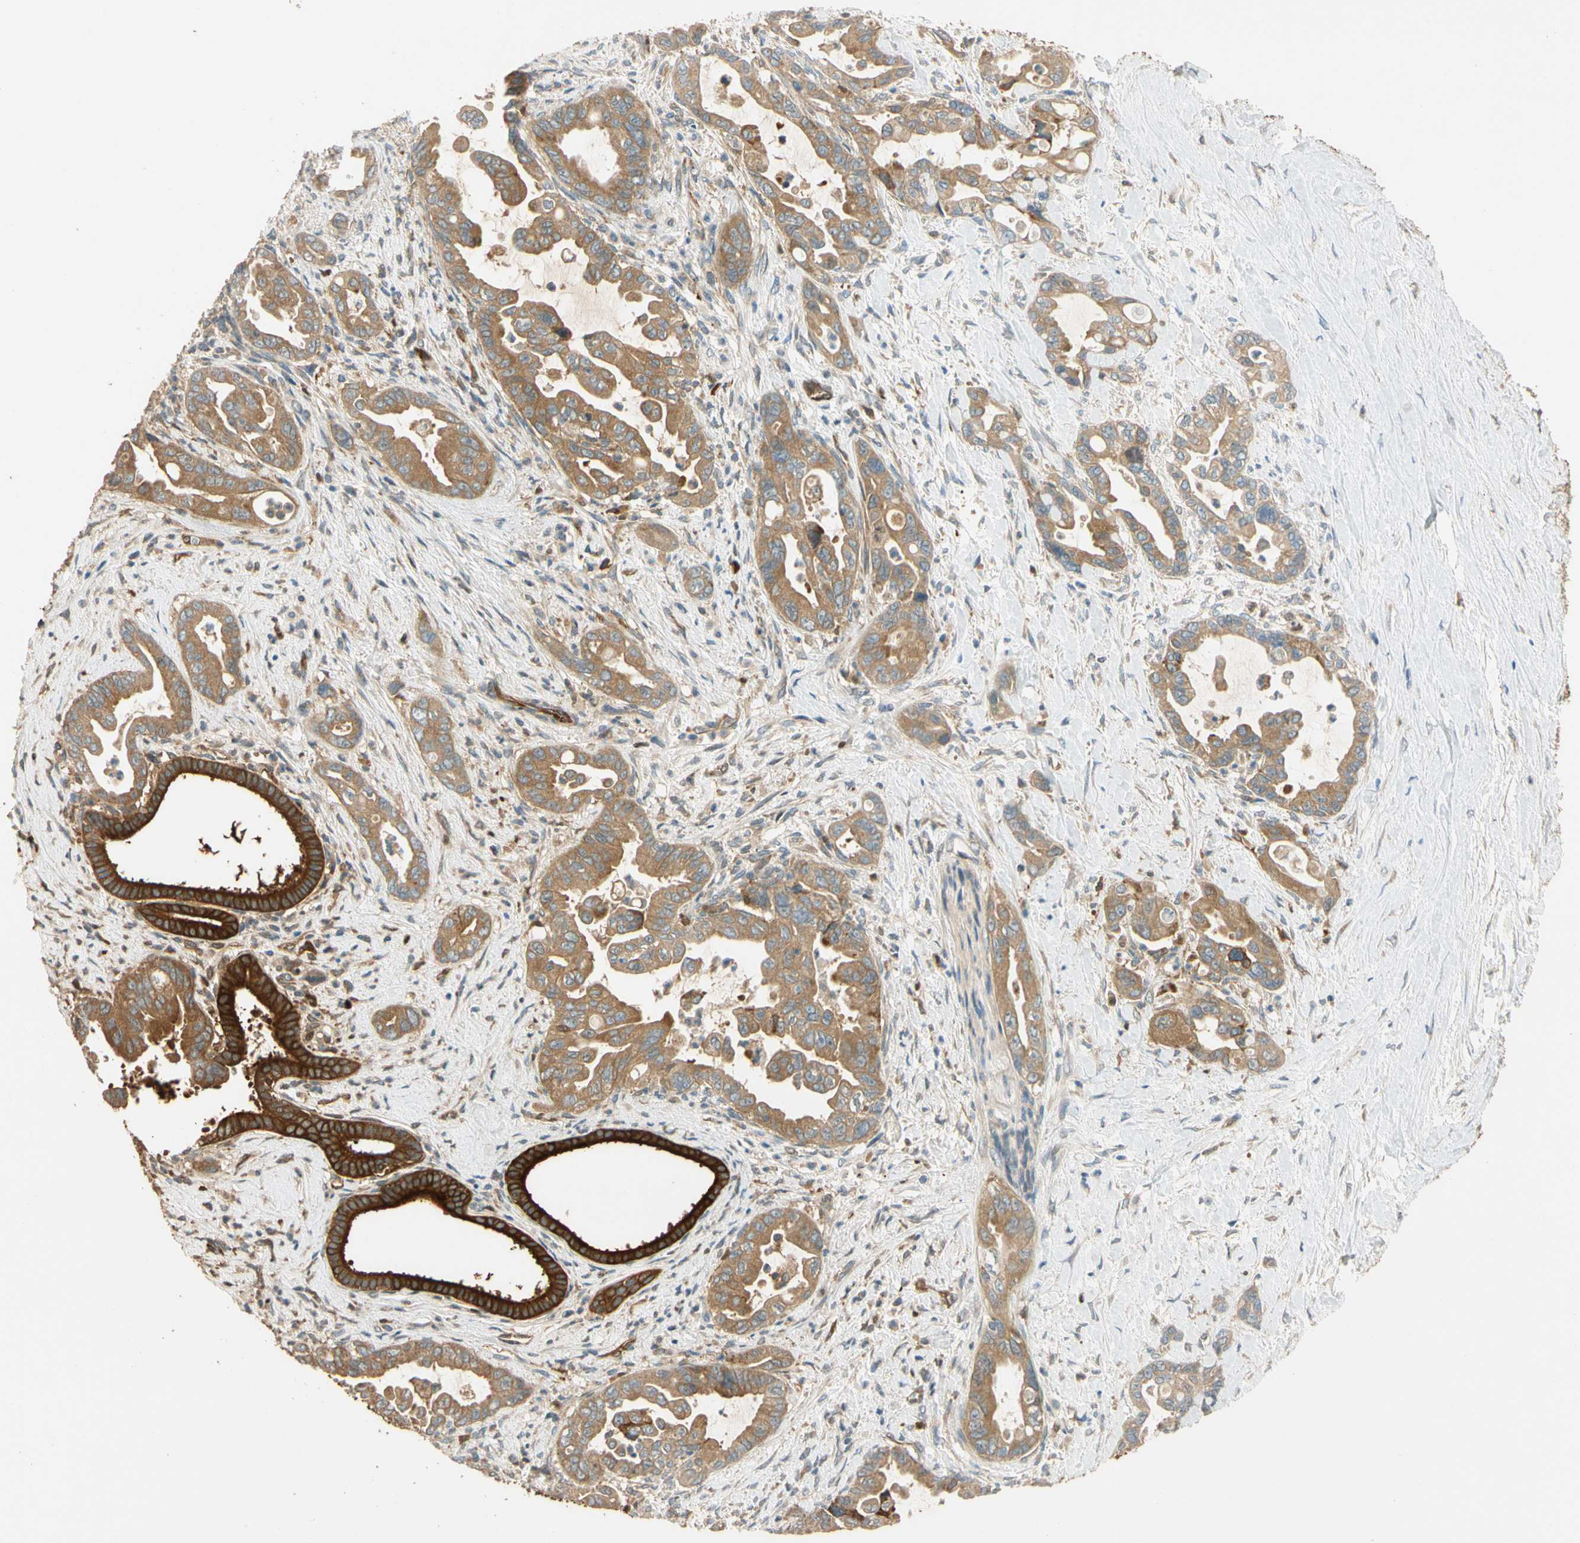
{"staining": {"intensity": "moderate", "quantity": ">75%", "location": "cytoplasmic/membranous"}, "tissue": "pancreatic cancer", "cell_type": "Tumor cells", "image_type": "cancer", "snomed": [{"axis": "morphology", "description": "Adenocarcinoma, NOS"}, {"axis": "topography", "description": "Pancreas"}], "caption": "Immunohistochemical staining of human pancreatic cancer demonstrates medium levels of moderate cytoplasmic/membranous protein staining in approximately >75% of tumor cells.", "gene": "PARP14", "patient": {"sex": "male", "age": 70}}